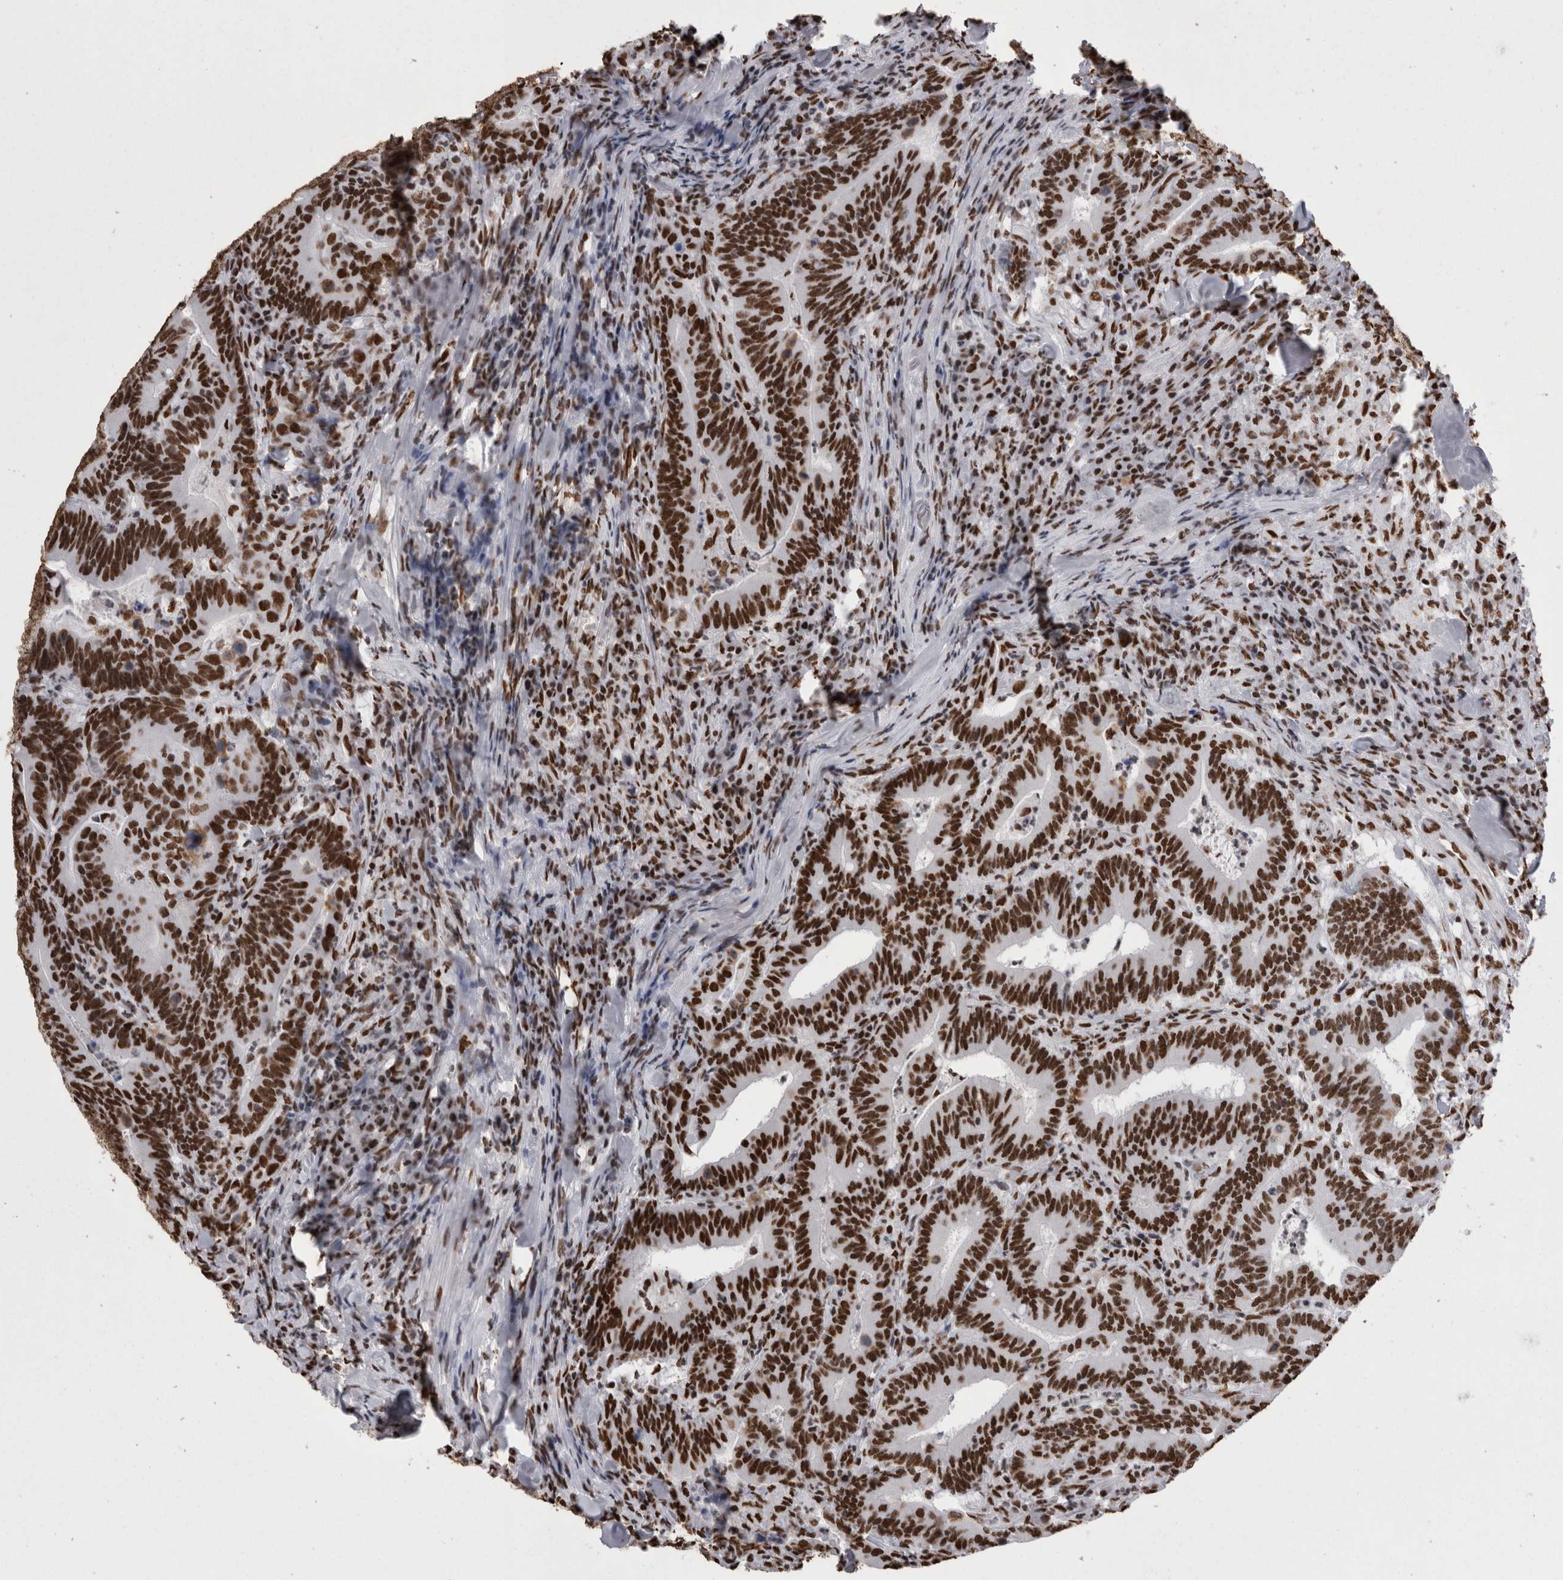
{"staining": {"intensity": "strong", "quantity": ">75%", "location": "nuclear"}, "tissue": "colorectal cancer", "cell_type": "Tumor cells", "image_type": "cancer", "snomed": [{"axis": "morphology", "description": "Adenocarcinoma, NOS"}, {"axis": "topography", "description": "Colon"}], "caption": "Immunohistochemical staining of colorectal adenocarcinoma shows high levels of strong nuclear protein positivity in approximately >75% of tumor cells.", "gene": "HNRNPM", "patient": {"sex": "female", "age": 66}}